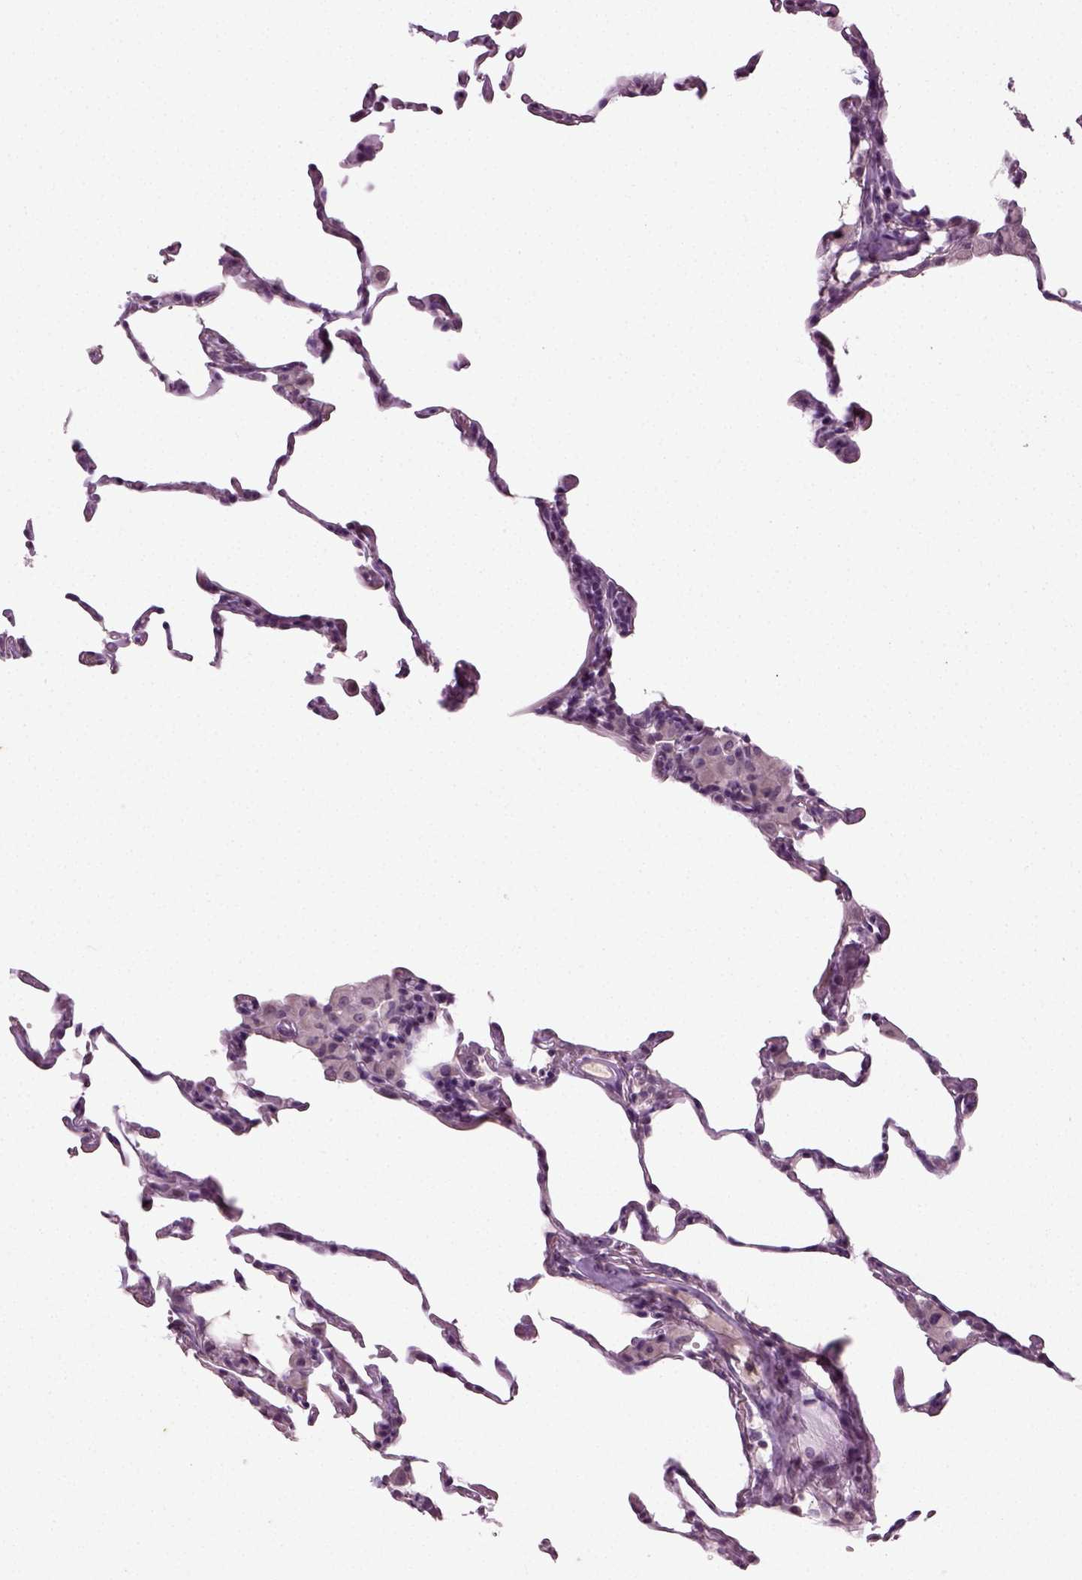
{"staining": {"intensity": "negative", "quantity": "none", "location": "none"}, "tissue": "lung", "cell_type": "Alveolar cells", "image_type": "normal", "snomed": [{"axis": "morphology", "description": "Normal tissue, NOS"}, {"axis": "topography", "description": "Lung"}], "caption": "High power microscopy image of an IHC histopathology image of normal lung, revealing no significant expression in alveolar cells. (Brightfield microscopy of DAB (3,3'-diaminobenzidine) immunohistochemistry (IHC) at high magnification).", "gene": "SYNGAP1", "patient": {"sex": "female", "age": 57}}